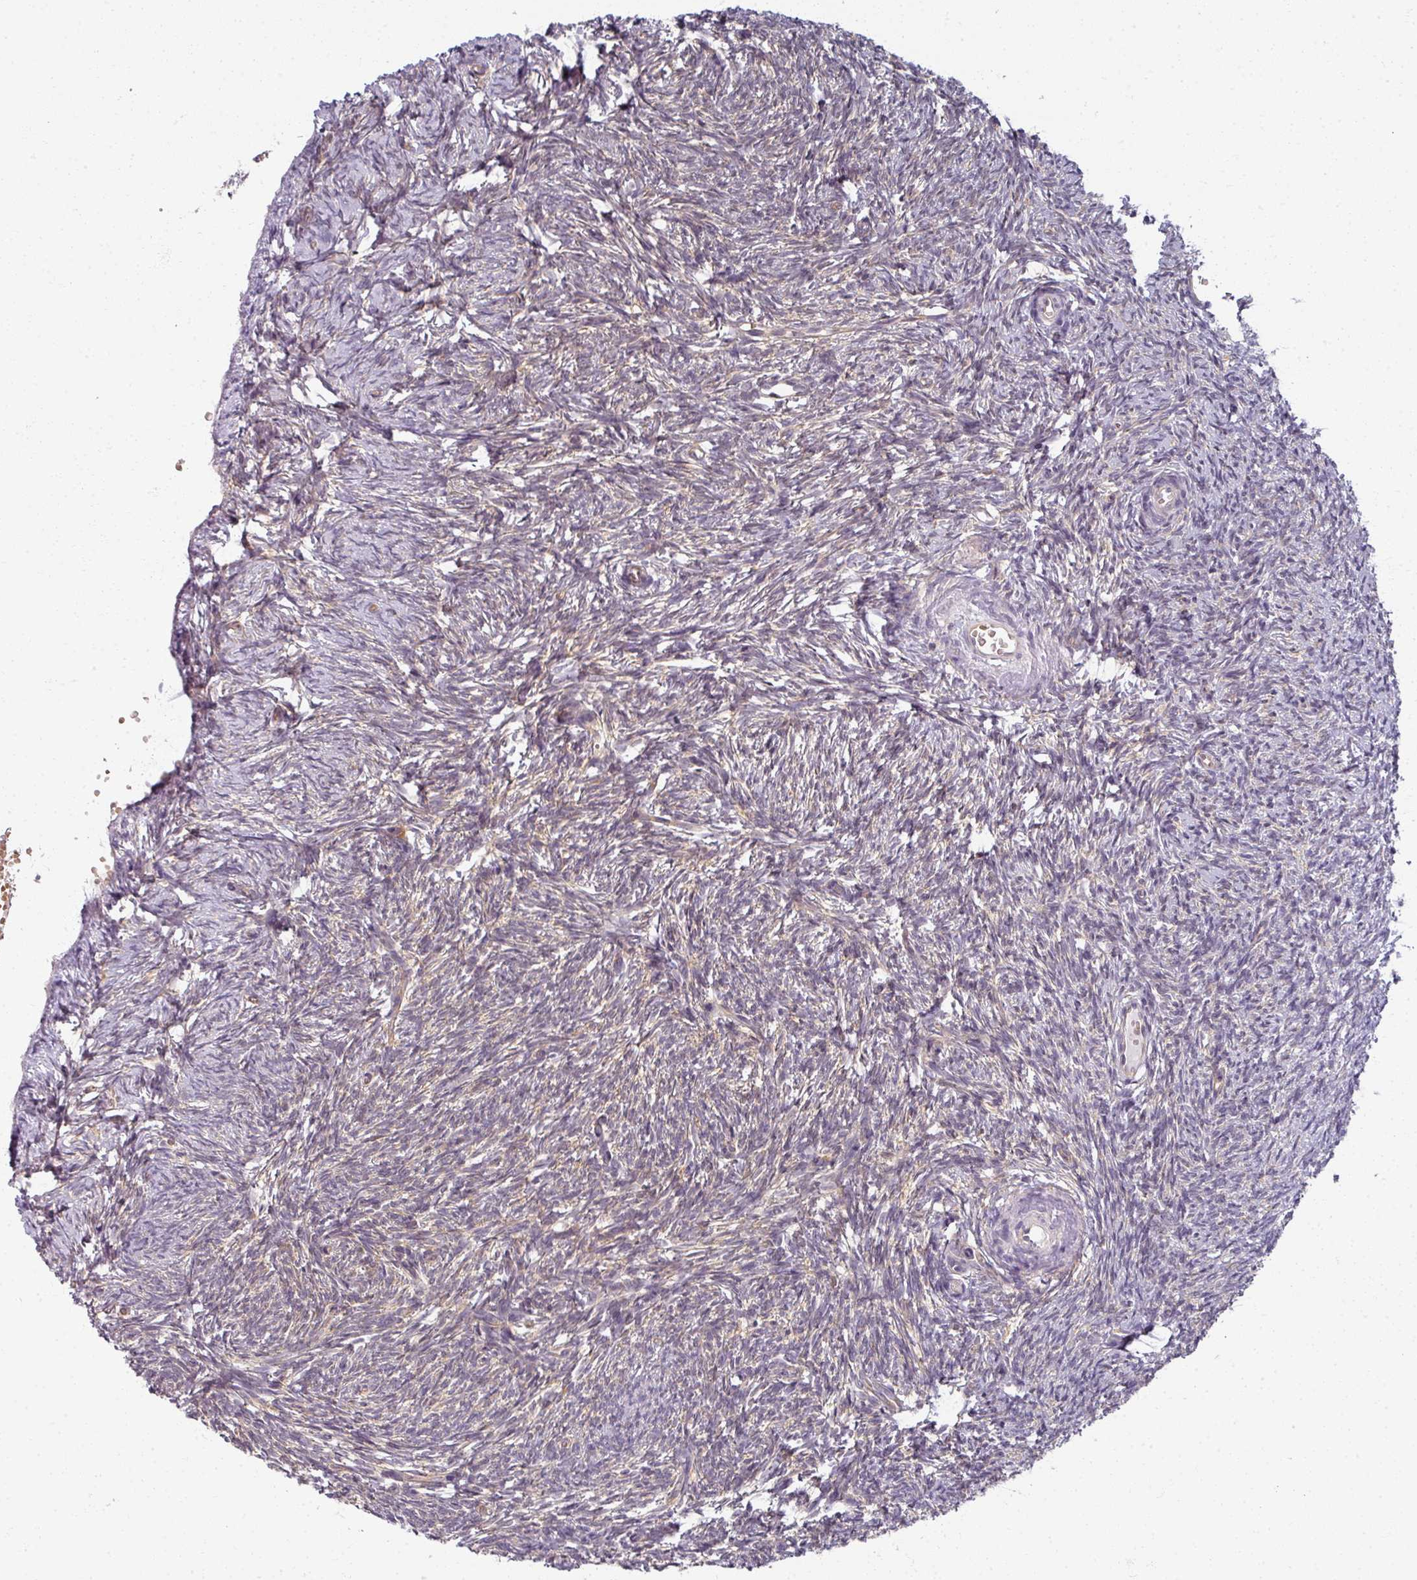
{"staining": {"intensity": "strong", "quantity": ">75%", "location": "cytoplasmic/membranous"}, "tissue": "ovary", "cell_type": "Follicle cells", "image_type": "normal", "snomed": [{"axis": "morphology", "description": "Normal tissue, NOS"}, {"axis": "topography", "description": "Ovary"}], "caption": "Protein expression analysis of unremarkable human ovary reveals strong cytoplasmic/membranous expression in about >75% of follicle cells. (Stains: DAB in brown, nuclei in blue, Microscopy: brightfield microscopy at high magnification).", "gene": "AGPAT4", "patient": {"sex": "female", "age": 51}}